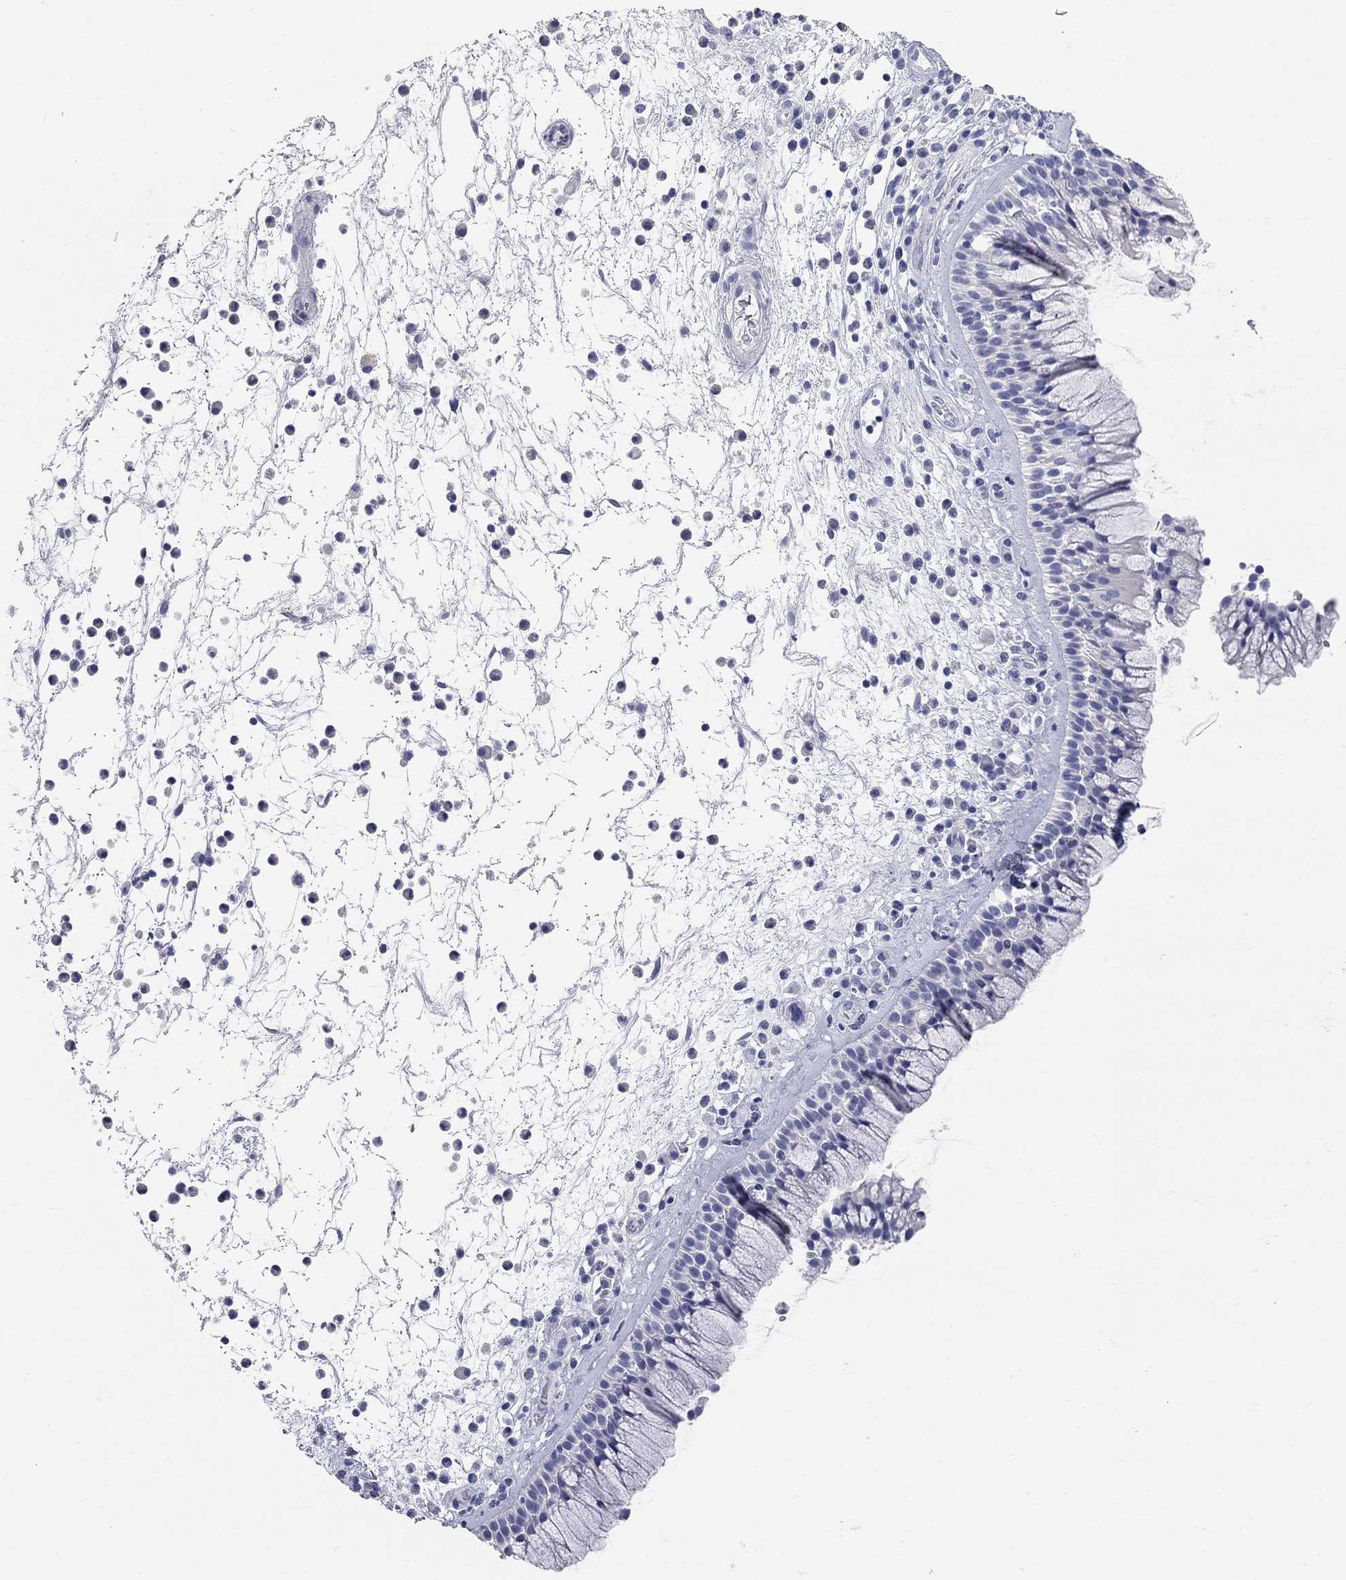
{"staining": {"intensity": "negative", "quantity": "none", "location": "none"}, "tissue": "nasopharynx", "cell_type": "Respiratory epithelial cells", "image_type": "normal", "snomed": [{"axis": "morphology", "description": "Normal tissue, NOS"}, {"axis": "topography", "description": "Nasopharynx"}], "caption": "This is a image of IHC staining of benign nasopharynx, which shows no expression in respiratory epithelial cells.", "gene": "AOX1", "patient": {"sex": "male", "age": 77}}